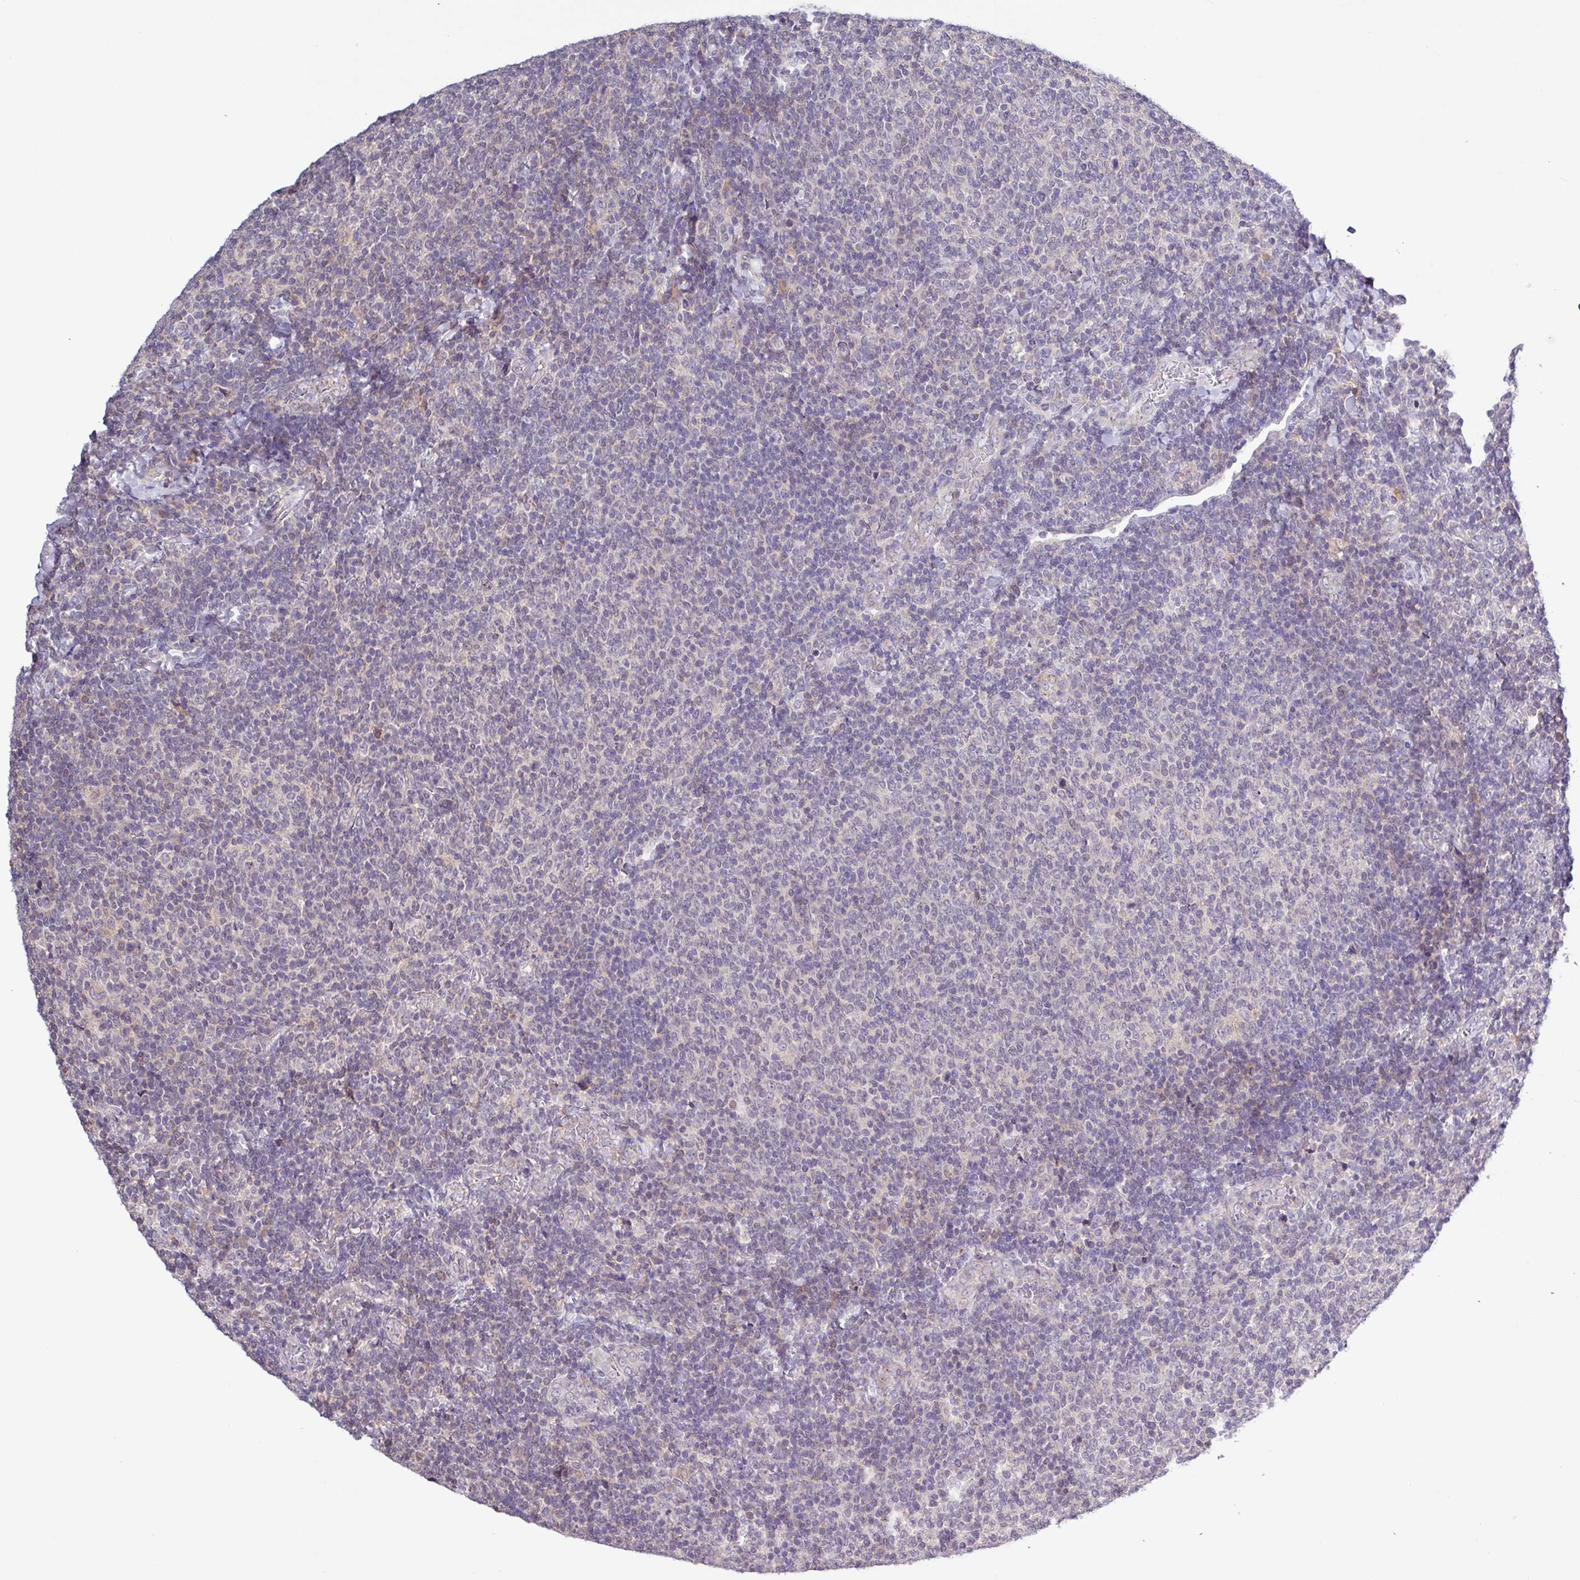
{"staining": {"intensity": "negative", "quantity": "none", "location": "none"}, "tissue": "lymphoma", "cell_type": "Tumor cells", "image_type": "cancer", "snomed": [{"axis": "morphology", "description": "Malignant lymphoma, non-Hodgkin's type, Low grade"}, {"axis": "topography", "description": "Lymph node"}], "caption": "The photomicrograph demonstrates no staining of tumor cells in malignant lymphoma, non-Hodgkin's type (low-grade).", "gene": "SFTPB", "patient": {"sex": "male", "age": 52}}